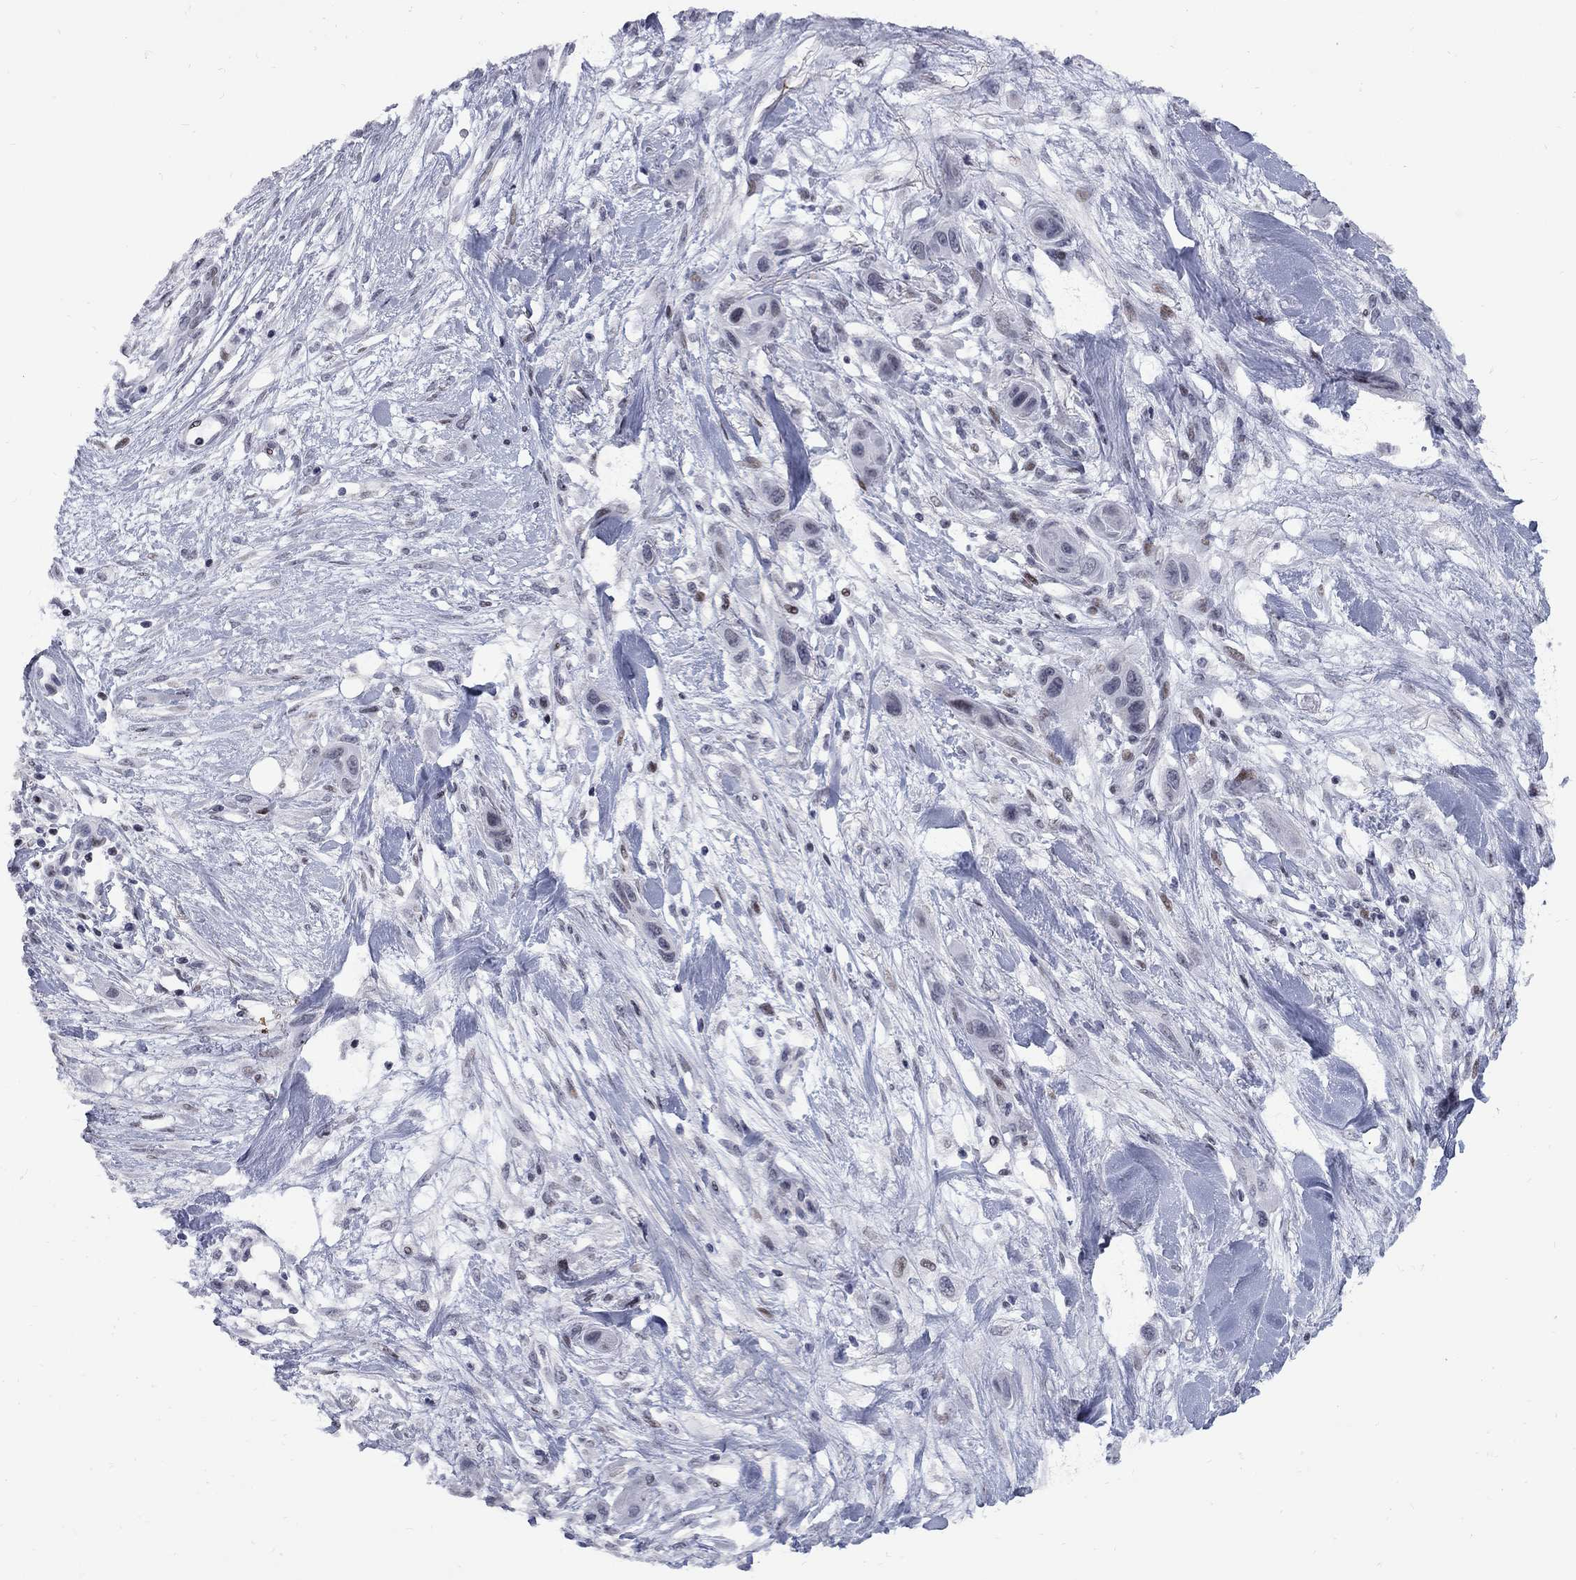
{"staining": {"intensity": "weak", "quantity": "<25%", "location": "nuclear"}, "tissue": "skin cancer", "cell_type": "Tumor cells", "image_type": "cancer", "snomed": [{"axis": "morphology", "description": "Squamous cell carcinoma, NOS"}, {"axis": "topography", "description": "Skin"}], "caption": "High power microscopy photomicrograph of an IHC image of skin squamous cell carcinoma, revealing no significant staining in tumor cells. (DAB (3,3'-diaminobenzidine) immunohistochemistry (IHC) with hematoxylin counter stain).", "gene": "ZNF154", "patient": {"sex": "male", "age": 79}}